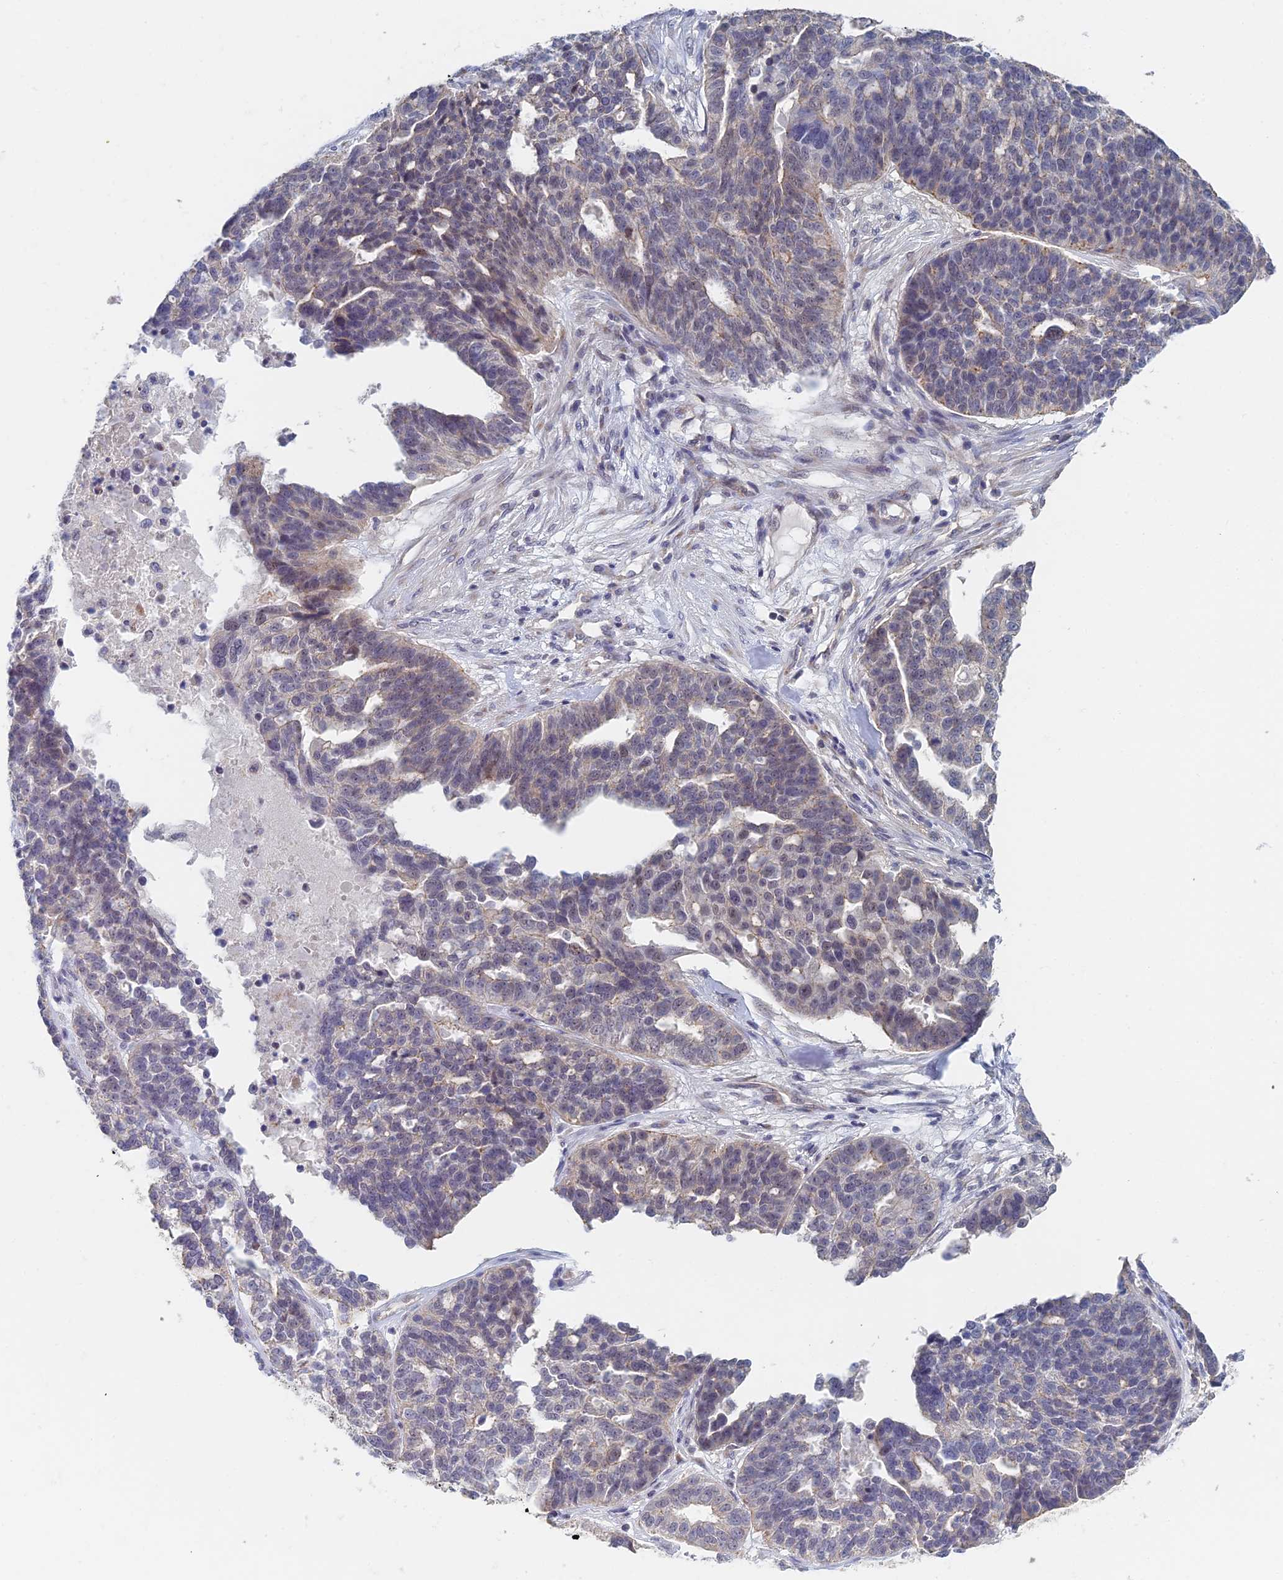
{"staining": {"intensity": "negative", "quantity": "none", "location": "none"}, "tissue": "ovarian cancer", "cell_type": "Tumor cells", "image_type": "cancer", "snomed": [{"axis": "morphology", "description": "Cystadenocarcinoma, serous, NOS"}, {"axis": "topography", "description": "Ovary"}], "caption": "Immunohistochemical staining of ovarian cancer (serous cystadenocarcinoma) shows no significant staining in tumor cells. The staining was performed using DAB (3,3'-diaminobenzidine) to visualize the protein expression in brown, while the nuclei were stained in blue with hematoxylin (Magnification: 20x).", "gene": "GPATCH1", "patient": {"sex": "female", "age": 59}}